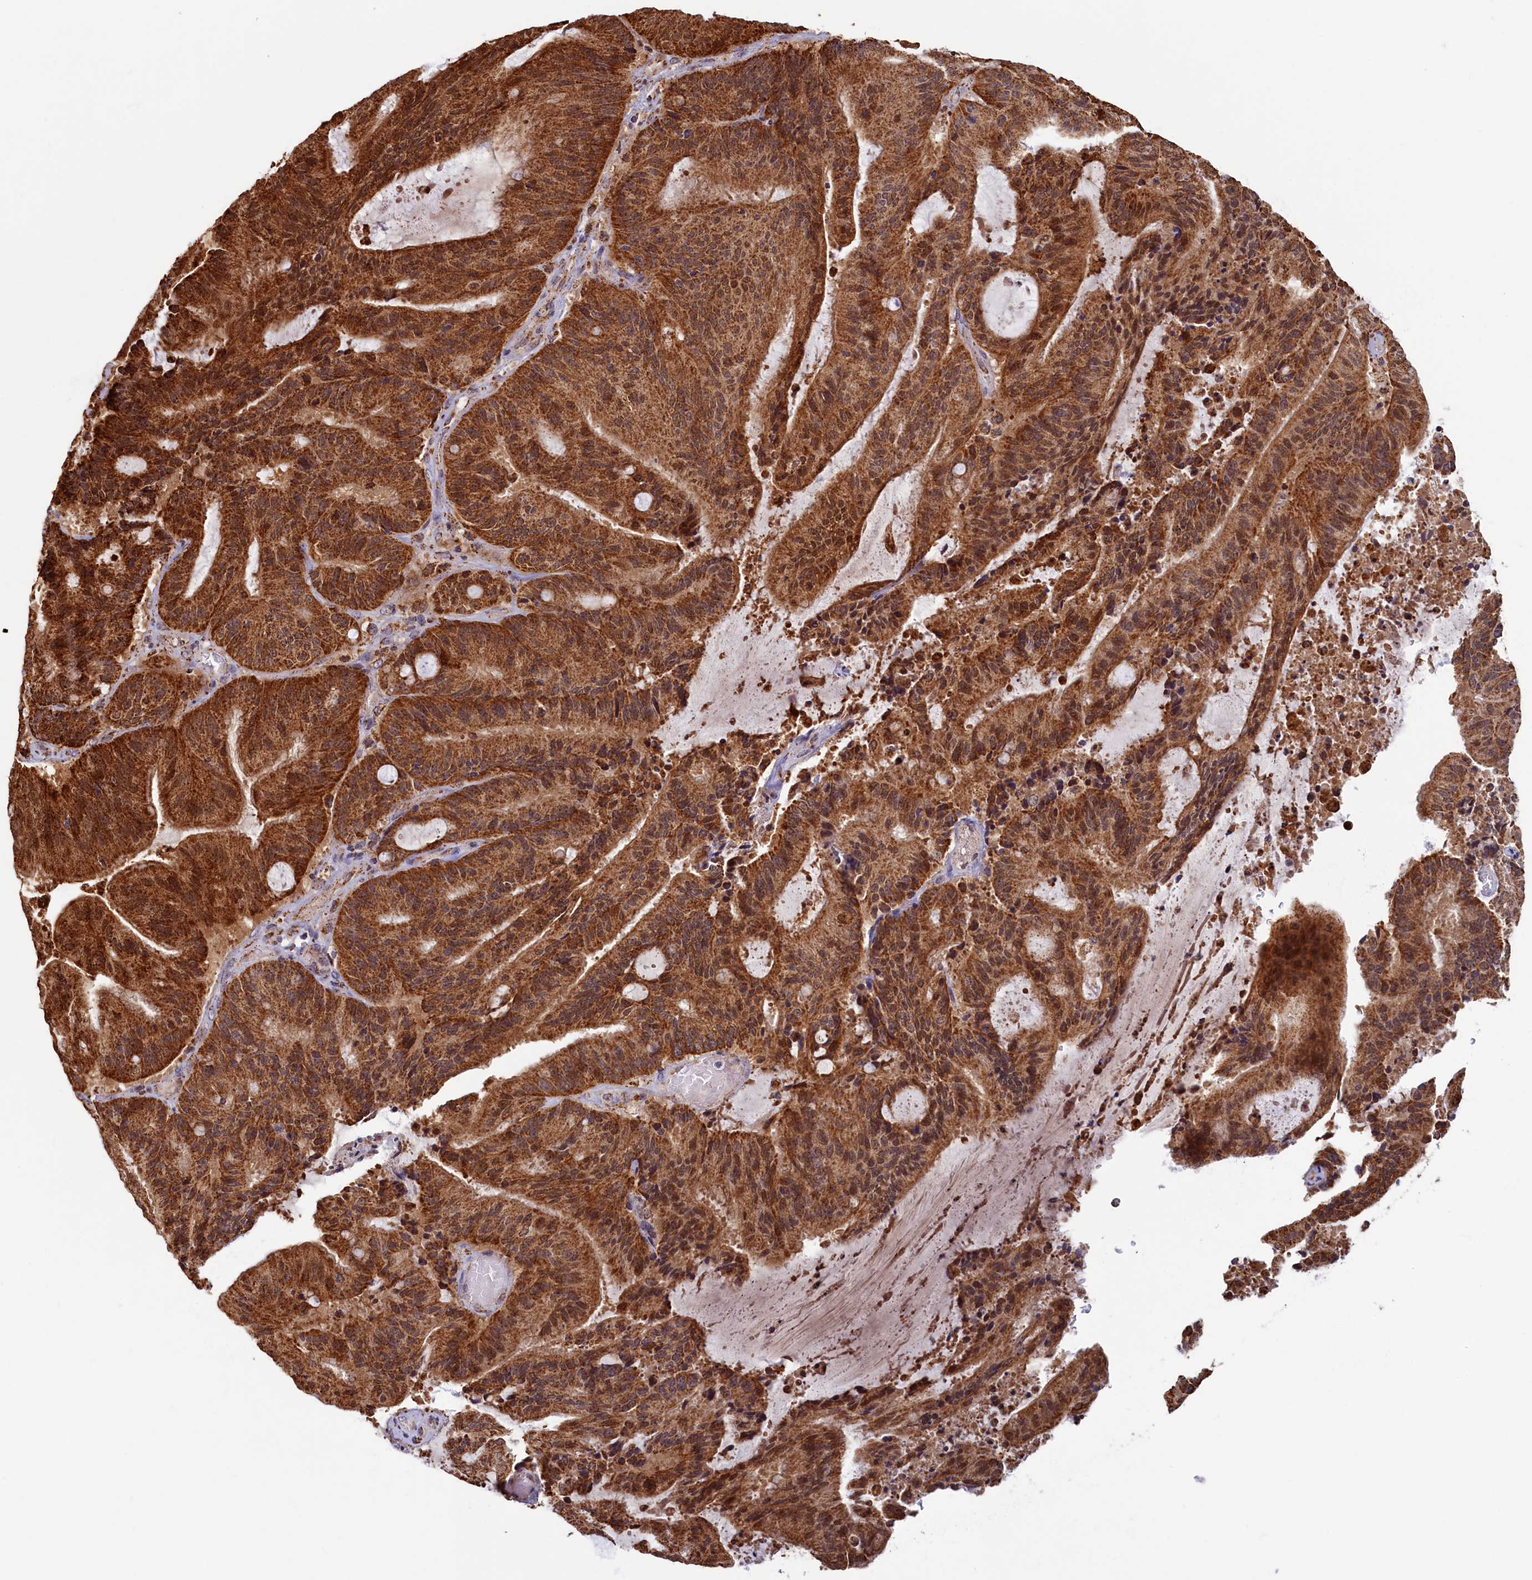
{"staining": {"intensity": "strong", "quantity": ">75%", "location": "cytoplasmic/membranous,nuclear"}, "tissue": "liver cancer", "cell_type": "Tumor cells", "image_type": "cancer", "snomed": [{"axis": "morphology", "description": "Normal tissue, NOS"}, {"axis": "morphology", "description": "Cholangiocarcinoma"}, {"axis": "topography", "description": "Liver"}, {"axis": "topography", "description": "Peripheral nerve tissue"}], "caption": "Liver cancer tissue demonstrates strong cytoplasmic/membranous and nuclear staining in approximately >75% of tumor cells", "gene": "SPR", "patient": {"sex": "female", "age": 73}}